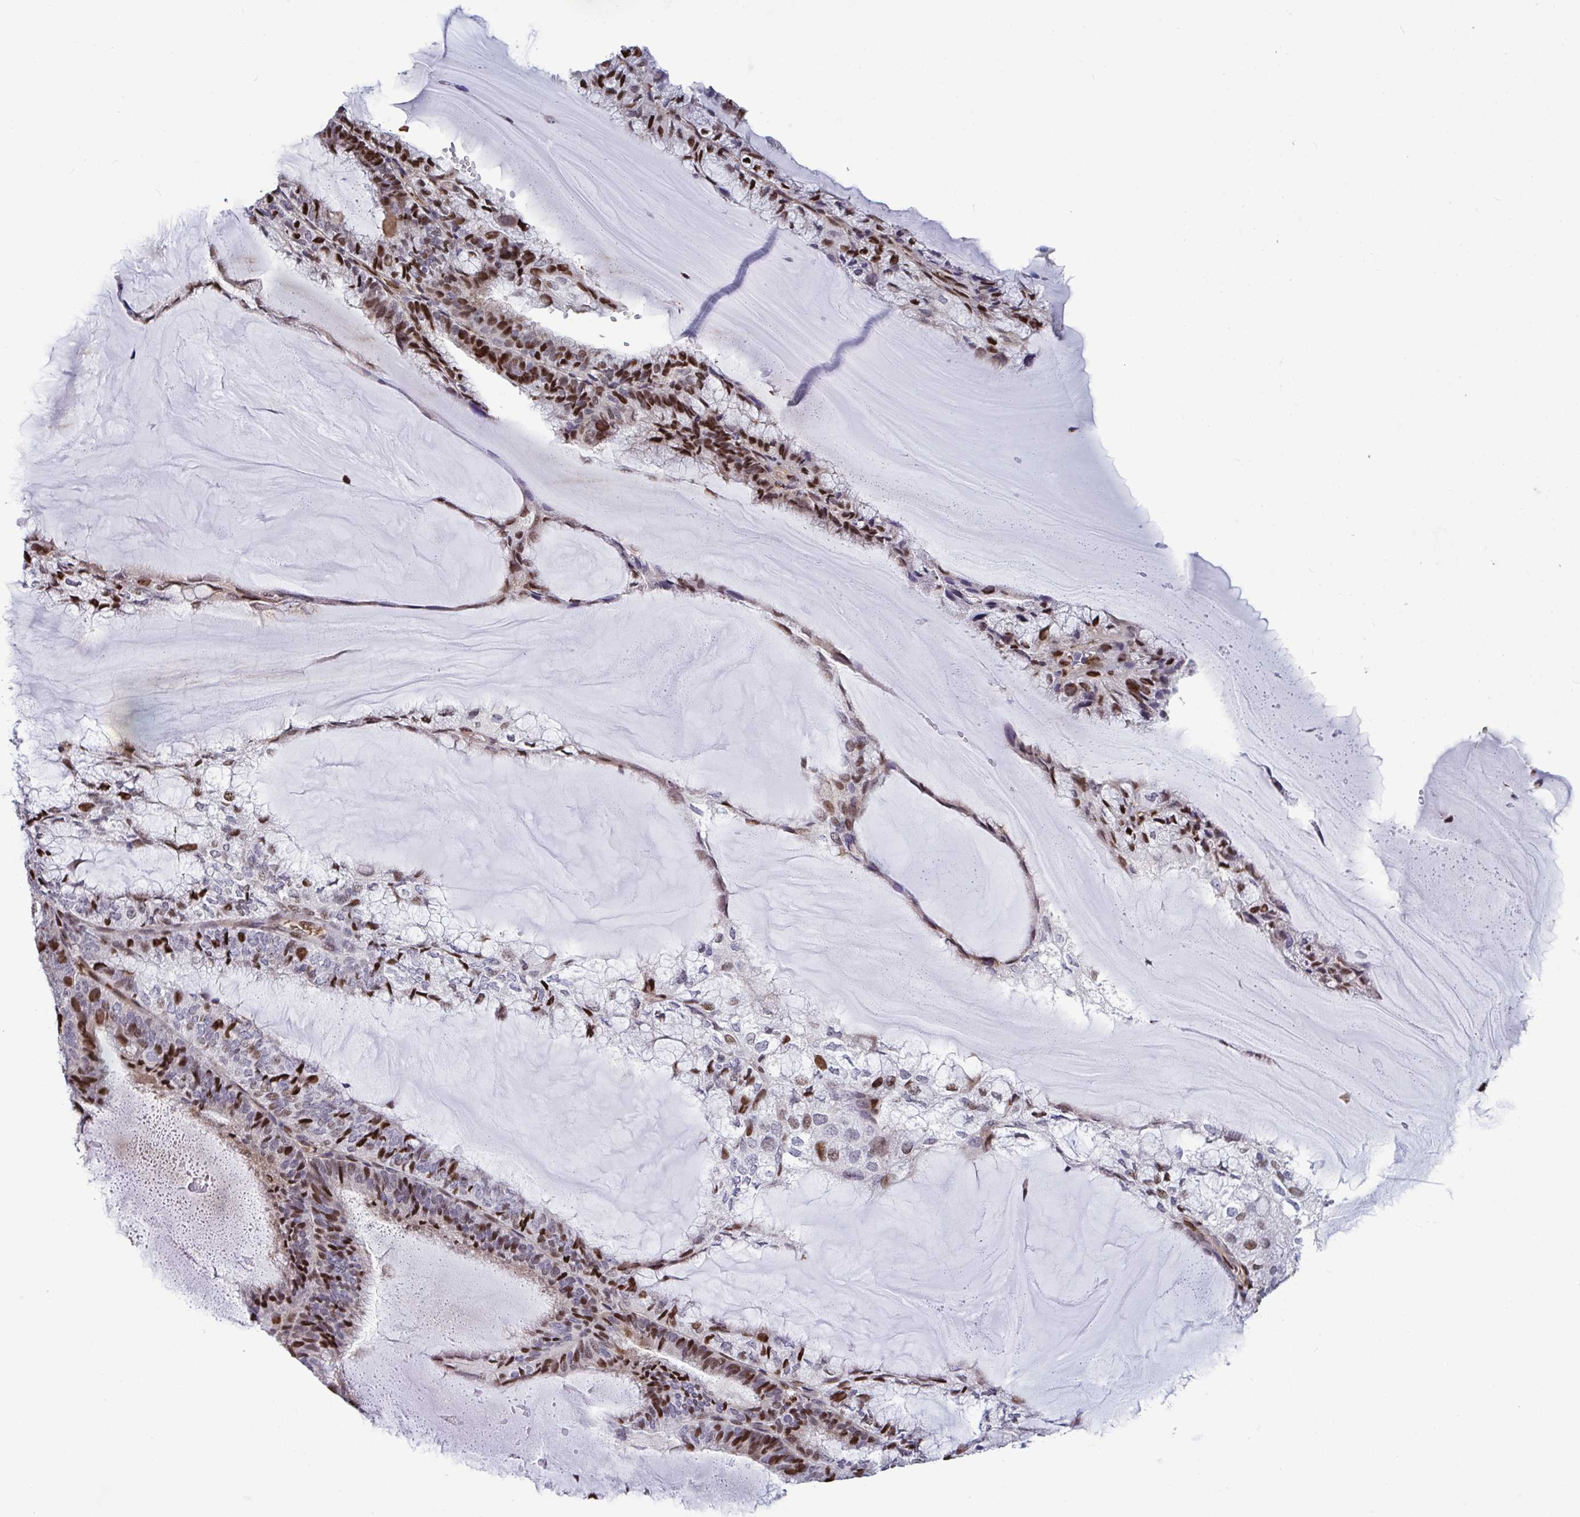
{"staining": {"intensity": "strong", "quantity": "25%-75%", "location": "nuclear"}, "tissue": "endometrial cancer", "cell_type": "Tumor cells", "image_type": "cancer", "snomed": [{"axis": "morphology", "description": "Adenocarcinoma, NOS"}, {"axis": "topography", "description": "Endometrium"}], "caption": "Immunohistochemistry histopathology image of neoplastic tissue: human endometrial adenocarcinoma stained using immunohistochemistry demonstrates high levels of strong protein expression localized specifically in the nuclear of tumor cells, appearing as a nuclear brown color.", "gene": "PELI2", "patient": {"sex": "female", "age": 81}}